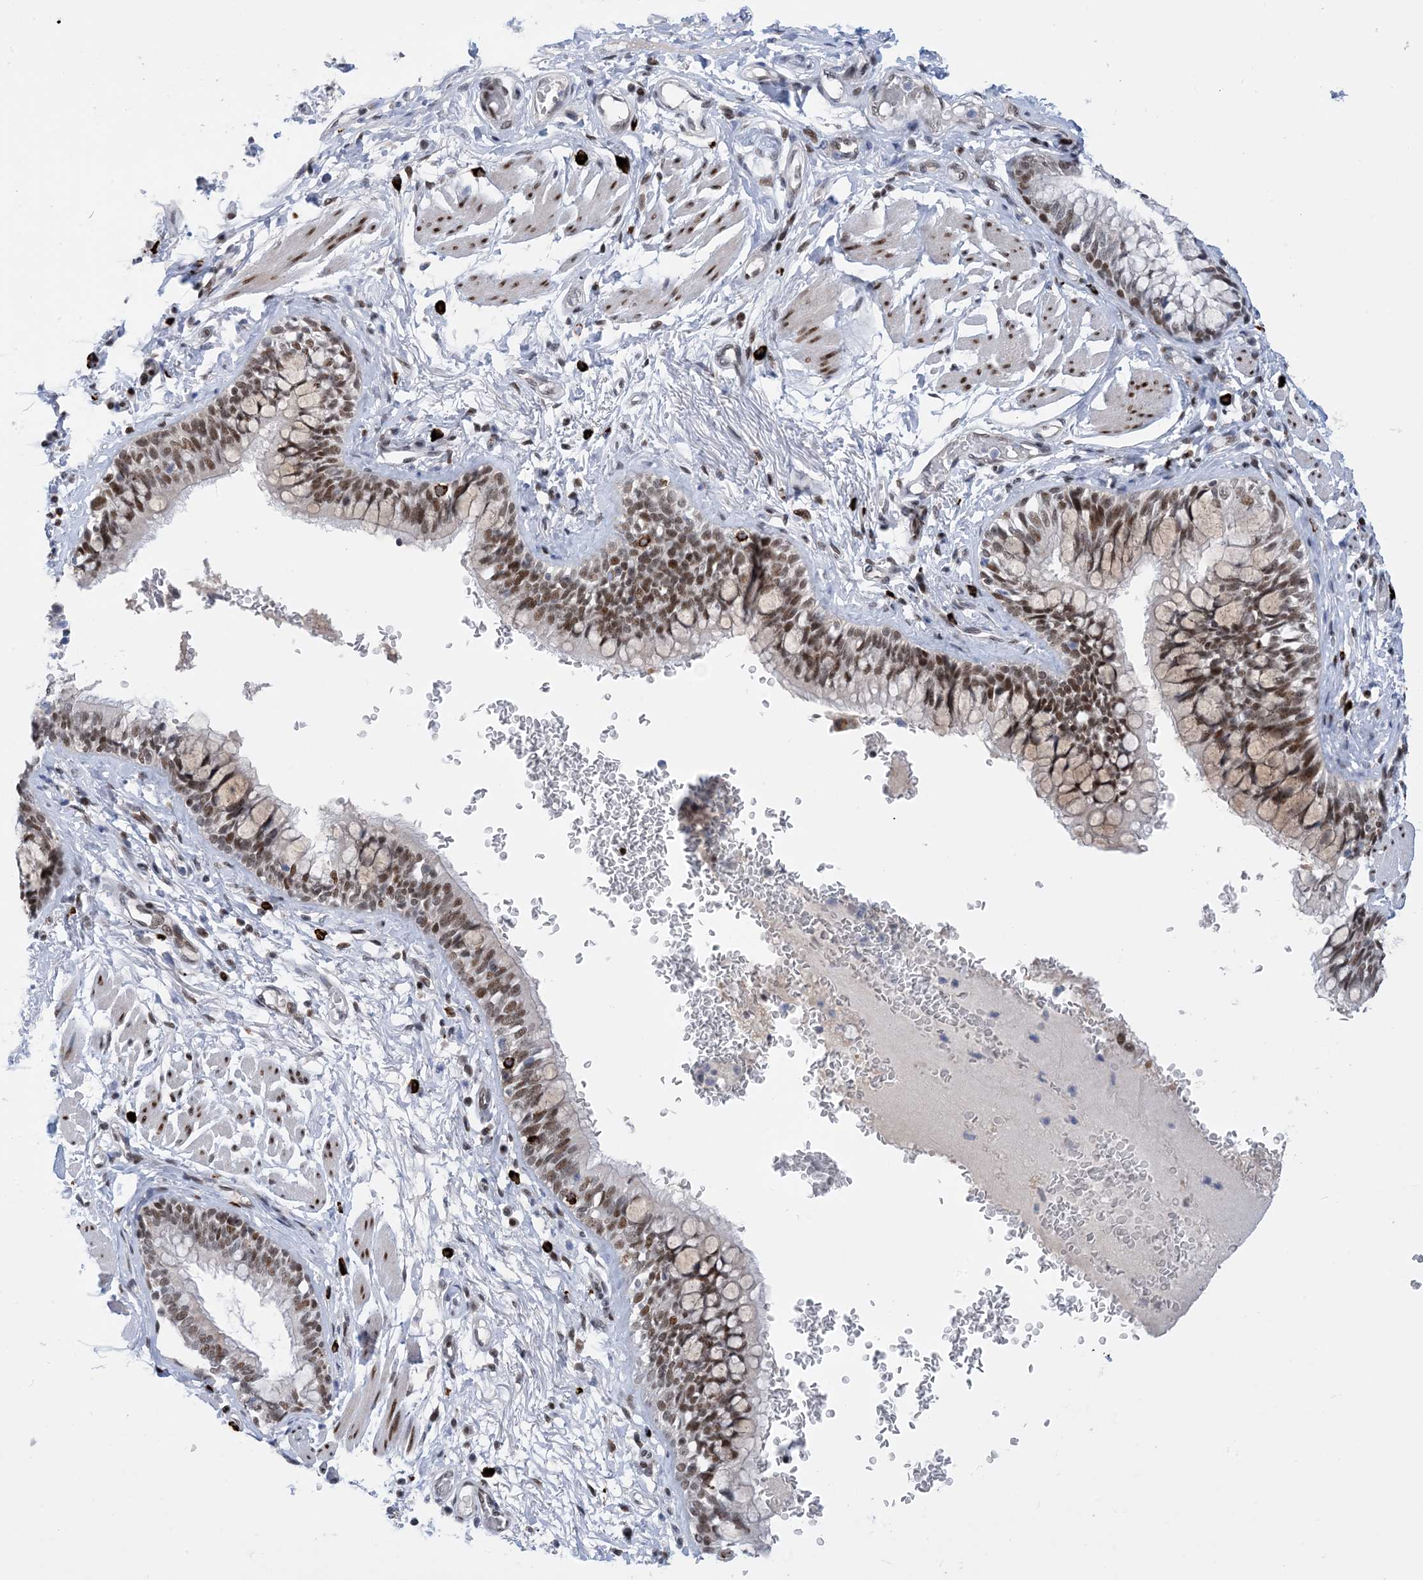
{"staining": {"intensity": "moderate", "quantity": ">75%", "location": "nuclear"}, "tissue": "bronchus", "cell_type": "Respiratory epithelial cells", "image_type": "normal", "snomed": [{"axis": "morphology", "description": "Normal tissue, NOS"}, {"axis": "topography", "description": "Cartilage tissue"}, {"axis": "topography", "description": "Bronchus"}], "caption": "Protein analysis of benign bronchus exhibits moderate nuclear positivity in approximately >75% of respiratory epithelial cells. (Stains: DAB (3,3'-diaminobenzidine) in brown, nuclei in blue, Microscopy: brightfield microscopy at high magnification).", "gene": "TSPYL1", "patient": {"sex": "female", "age": 36}}